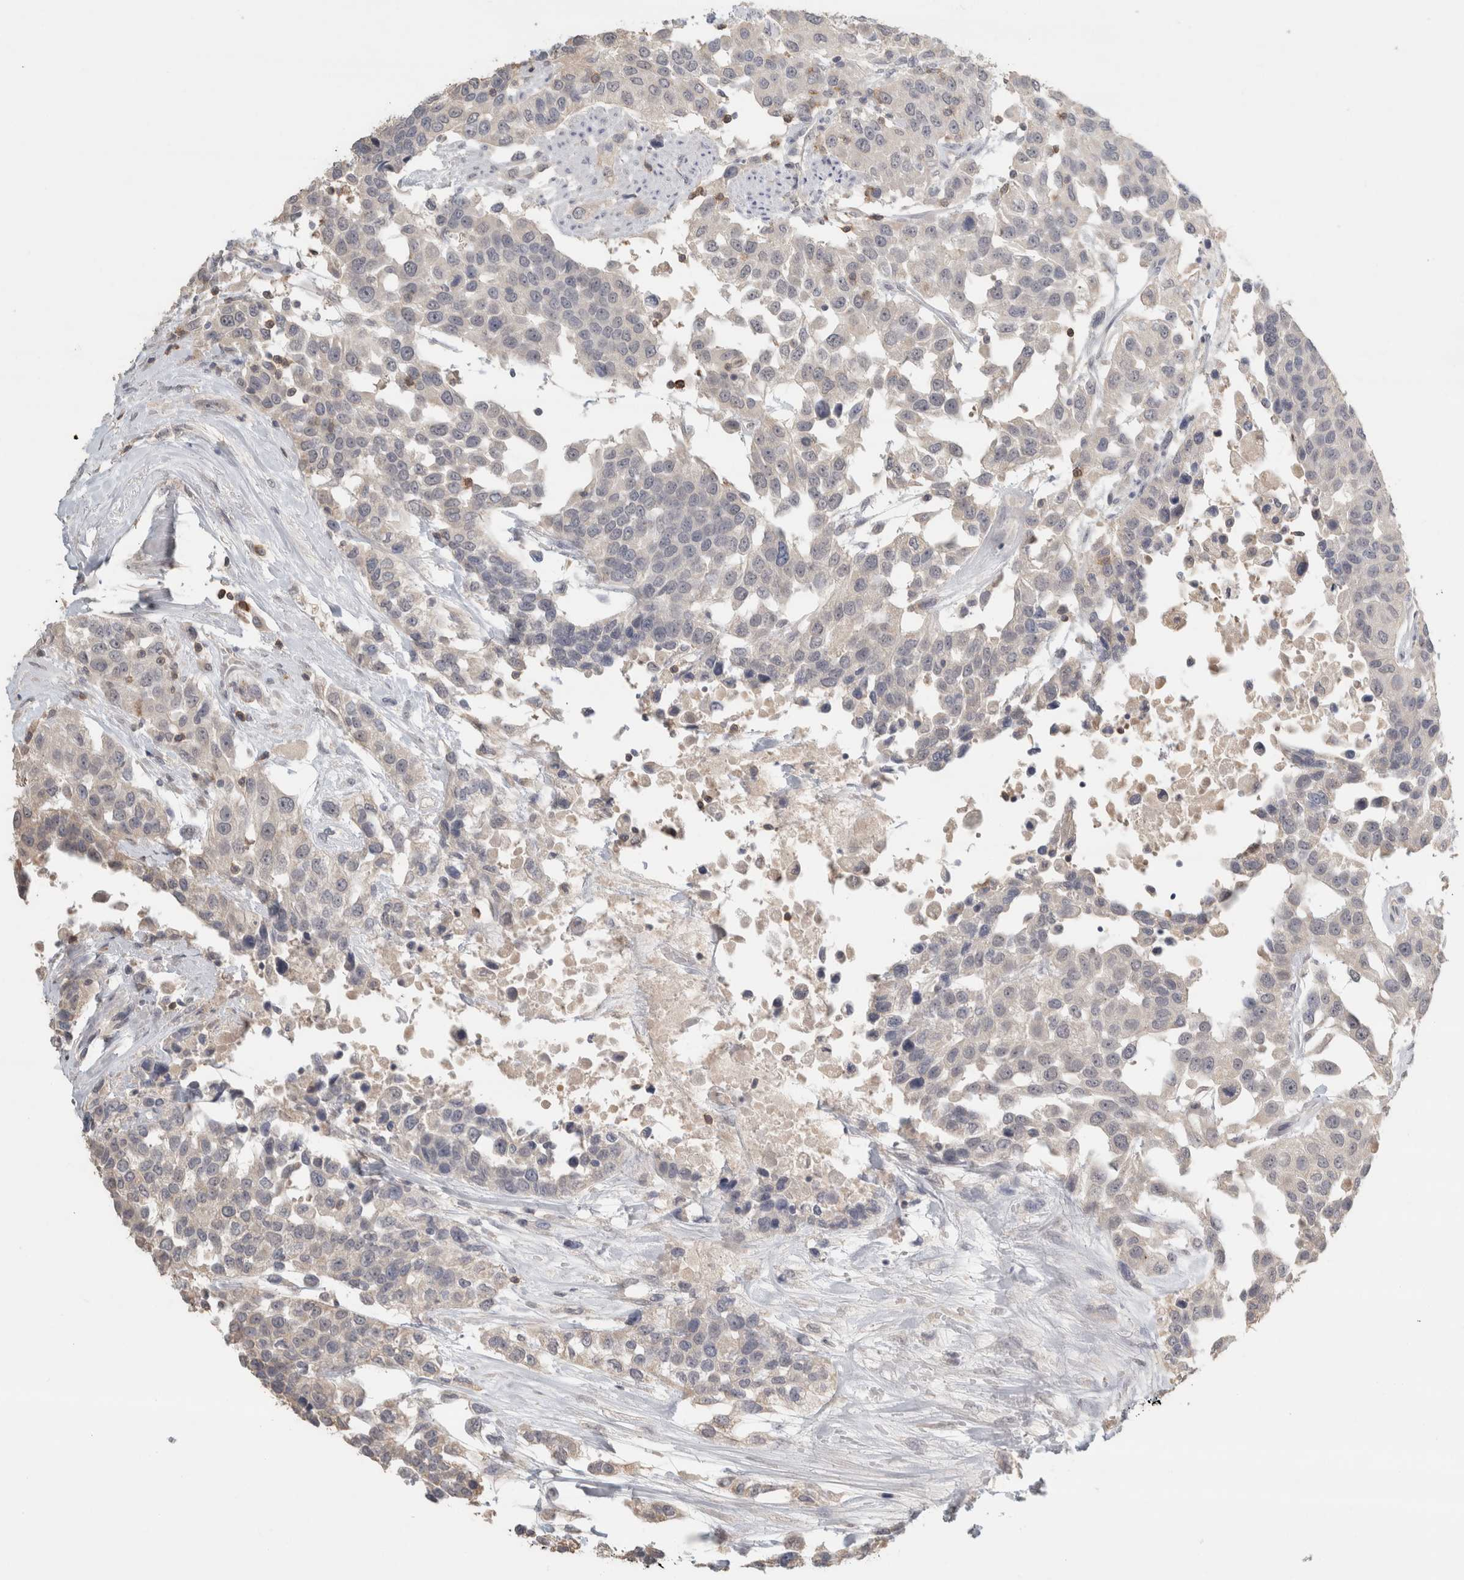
{"staining": {"intensity": "negative", "quantity": "none", "location": "none"}, "tissue": "urothelial cancer", "cell_type": "Tumor cells", "image_type": "cancer", "snomed": [{"axis": "morphology", "description": "Urothelial carcinoma, High grade"}, {"axis": "topography", "description": "Urinary bladder"}], "caption": "DAB immunohistochemical staining of human urothelial cancer reveals no significant staining in tumor cells. (DAB (3,3'-diaminobenzidine) immunohistochemistry (IHC) visualized using brightfield microscopy, high magnification).", "gene": "TRAT1", "patient": {"sex": "female", "age": 80}}